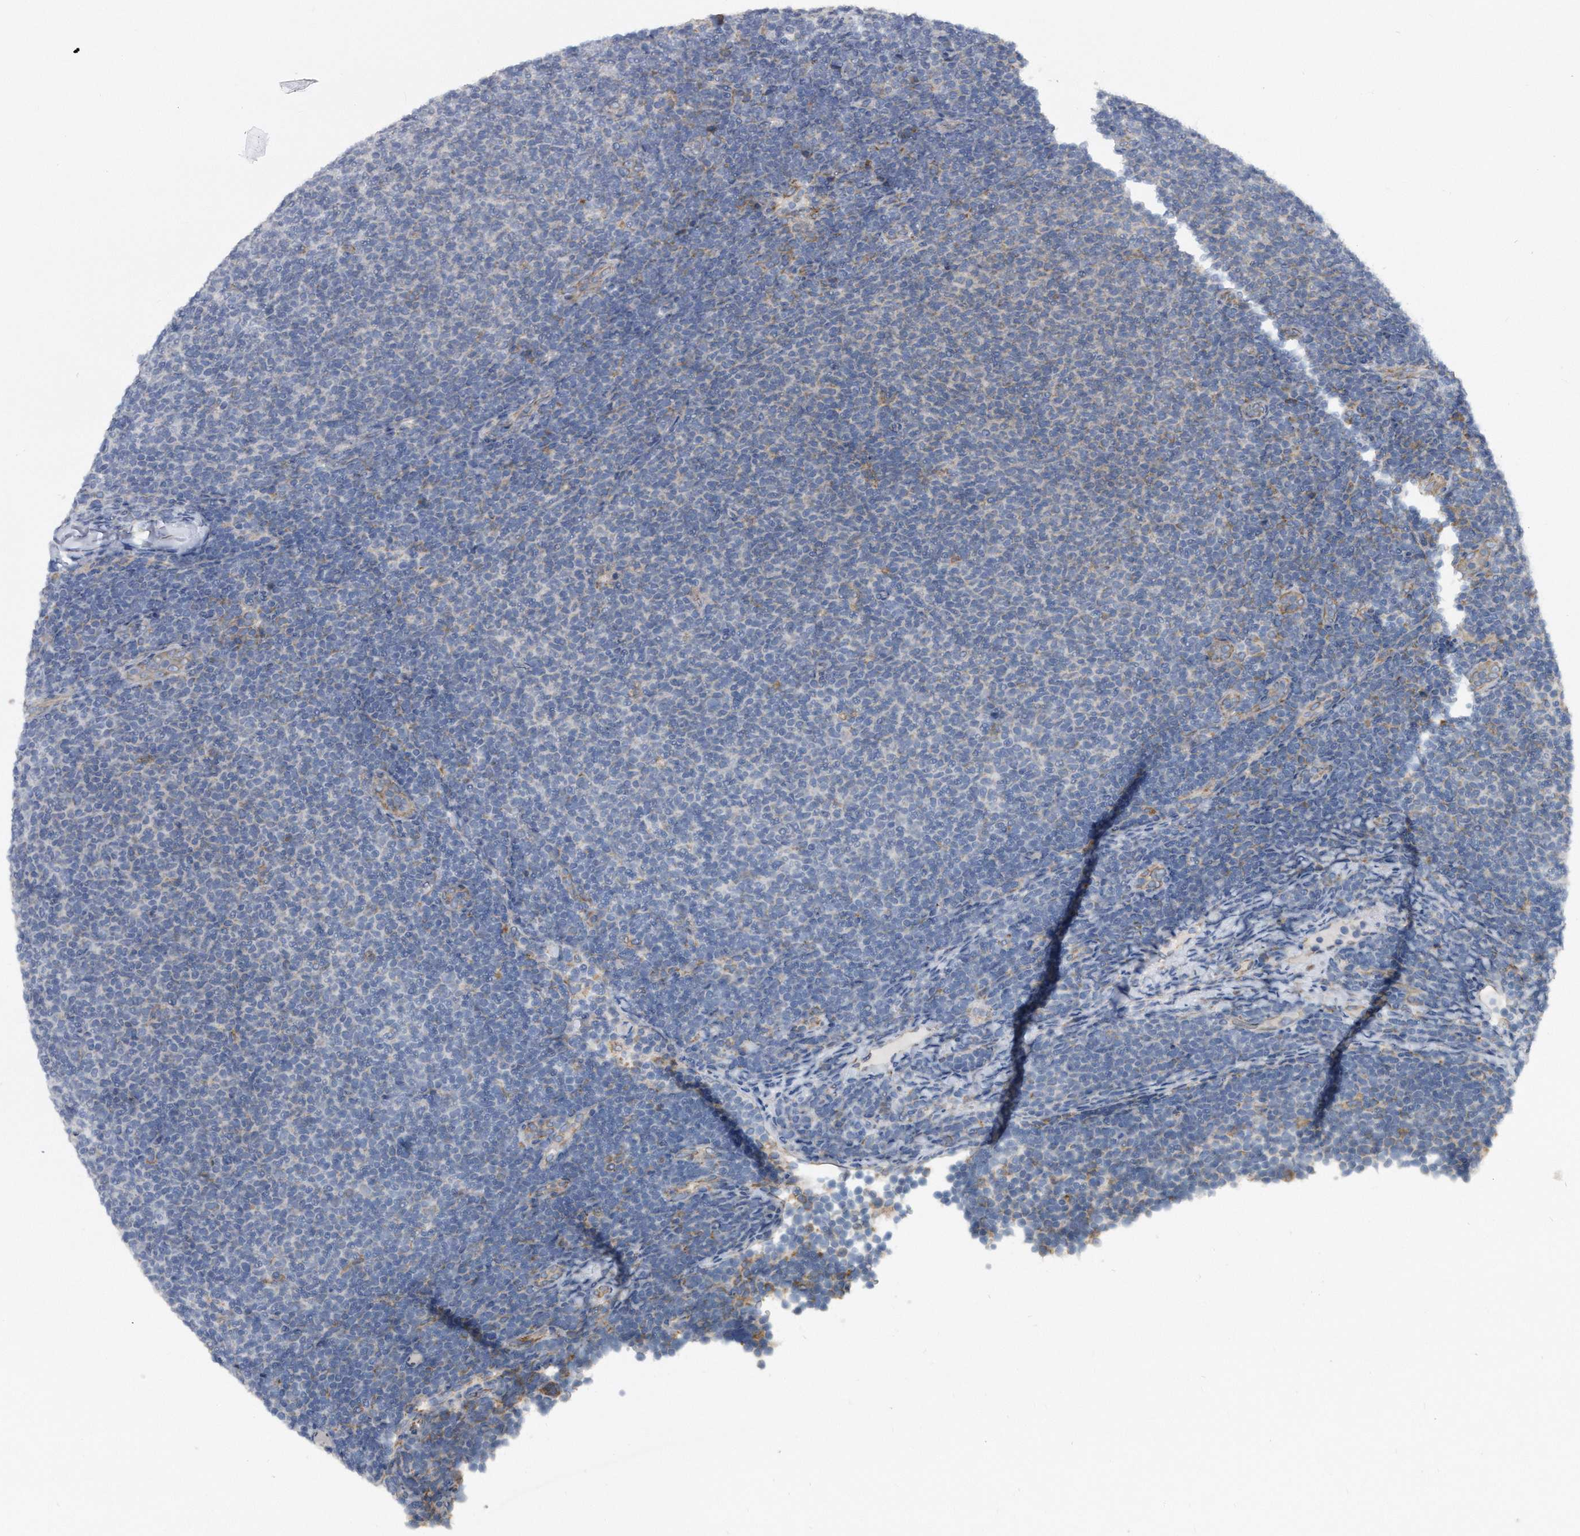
{"staining": {"intensity": "negative", "quantity": "none", "location": "none"}, "tissue": "lymphoma", "cell_type": "Tumor cells", "image_type": "cancer", "snomed": [{"axis": "morphology", "description": "Malignant lymphoma, non-Hodgkin's type, Low grade"}, {"axis": "topography", "description": "Lymph node"}], "caption": "IHC photomicrograph of human lymphoma stained for a protein (brown), which demonstrates no expression in tumor cells.", "gene": "CCDC47", "patient": {"sex": "male", "age": 66}}